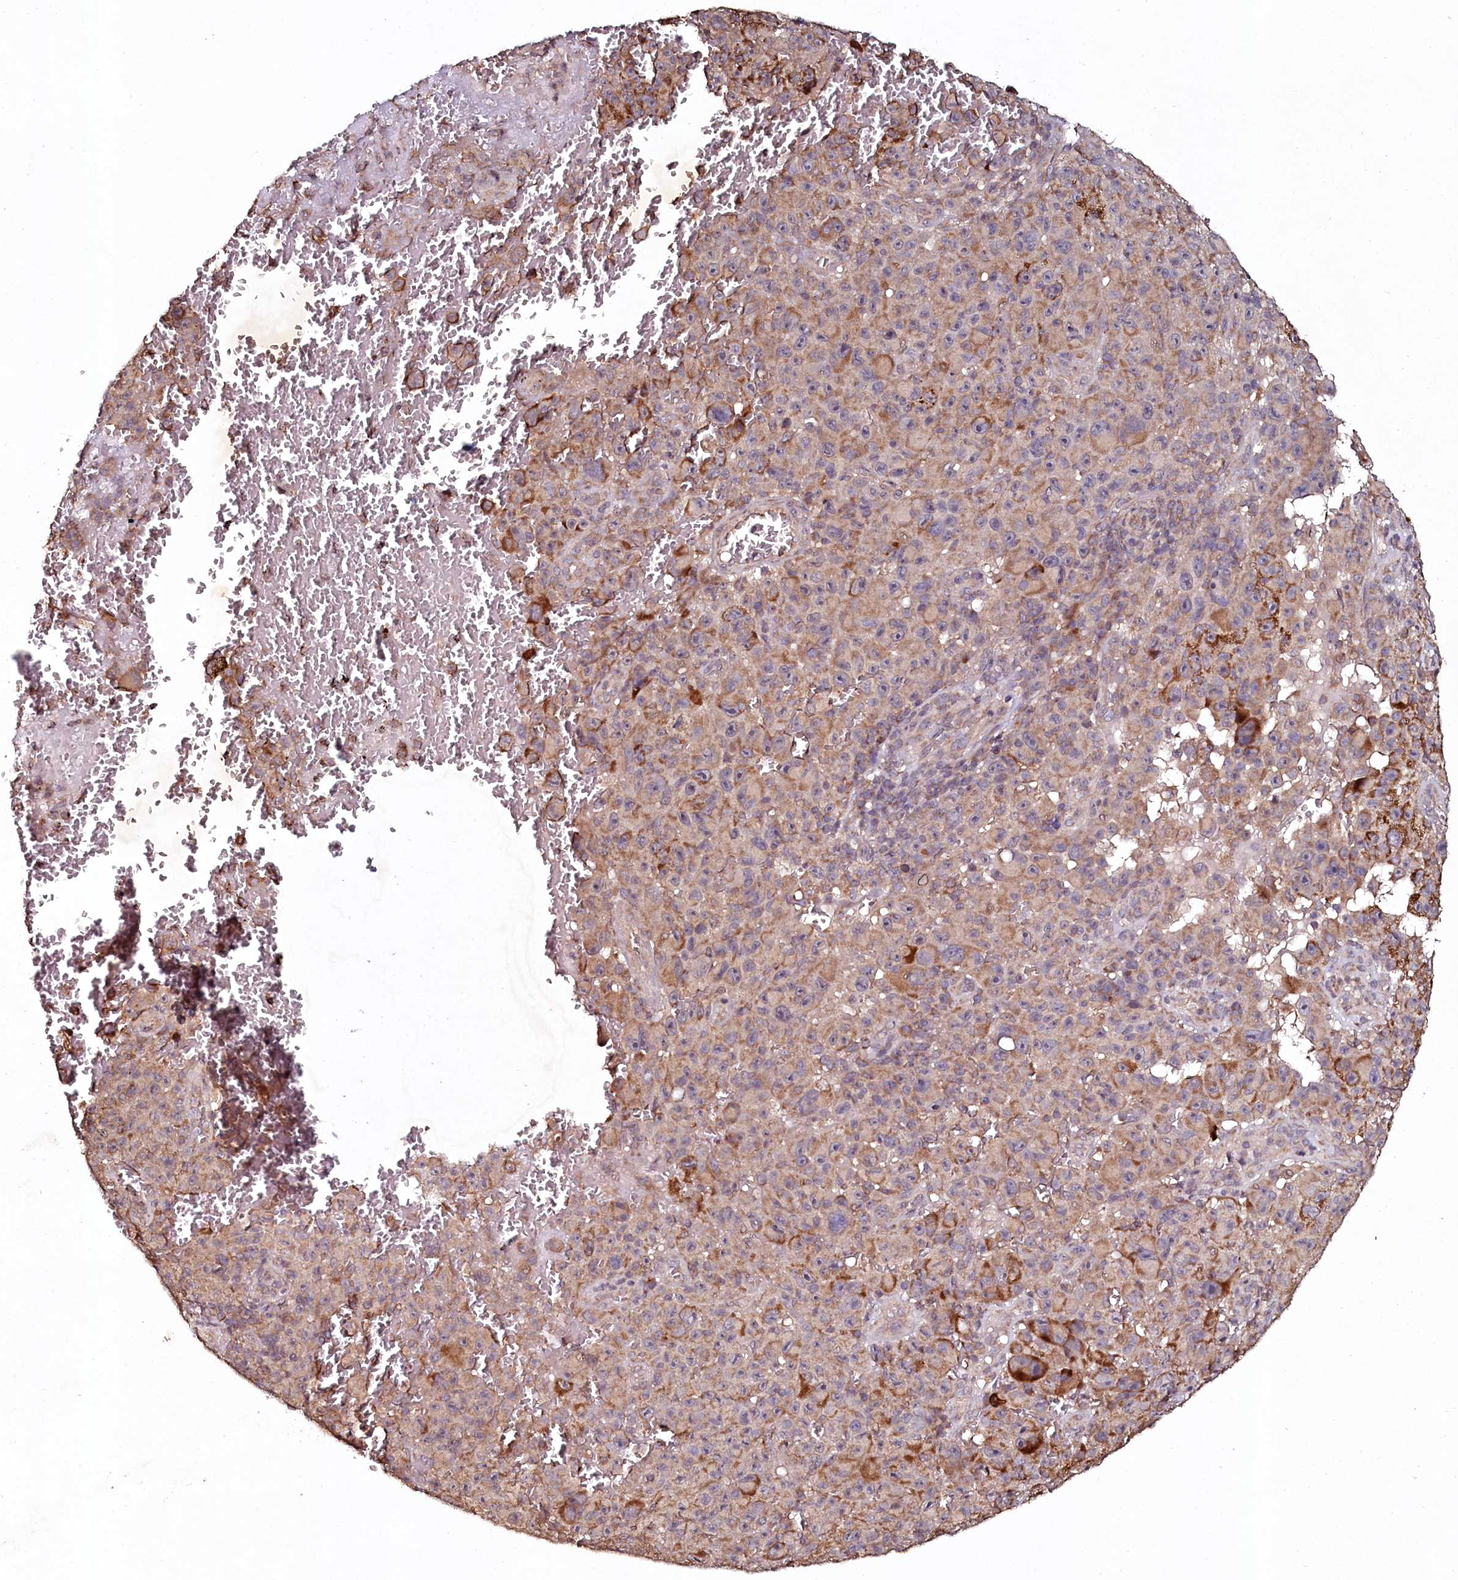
{"staining": {"intensity": "moderate", "quantity": "25%-75%", "location": "cytoplasmic/membranous"}, "tissue": "melanoma", "cell_type": "Tumor cells", "image_type": "cancer", "snomed": [{"axis": "morphology", "description": "Malignant melanoma, NOS"}, {"axis": "topography", "description": "Skin"}], "caption": "A photomicrograph of human melanoma stained for a protein exhibits moderate cytoplasmic/membranous brown staining in tumor cells. The protein is stained brown, and the nuclei are stained in blue (DAB (3,3'-diaminobenzidine) IHC with brightfield microscopy, high magnification).", "gene": "SEC24C", "patient": {"sex": "female", "age": 82}}